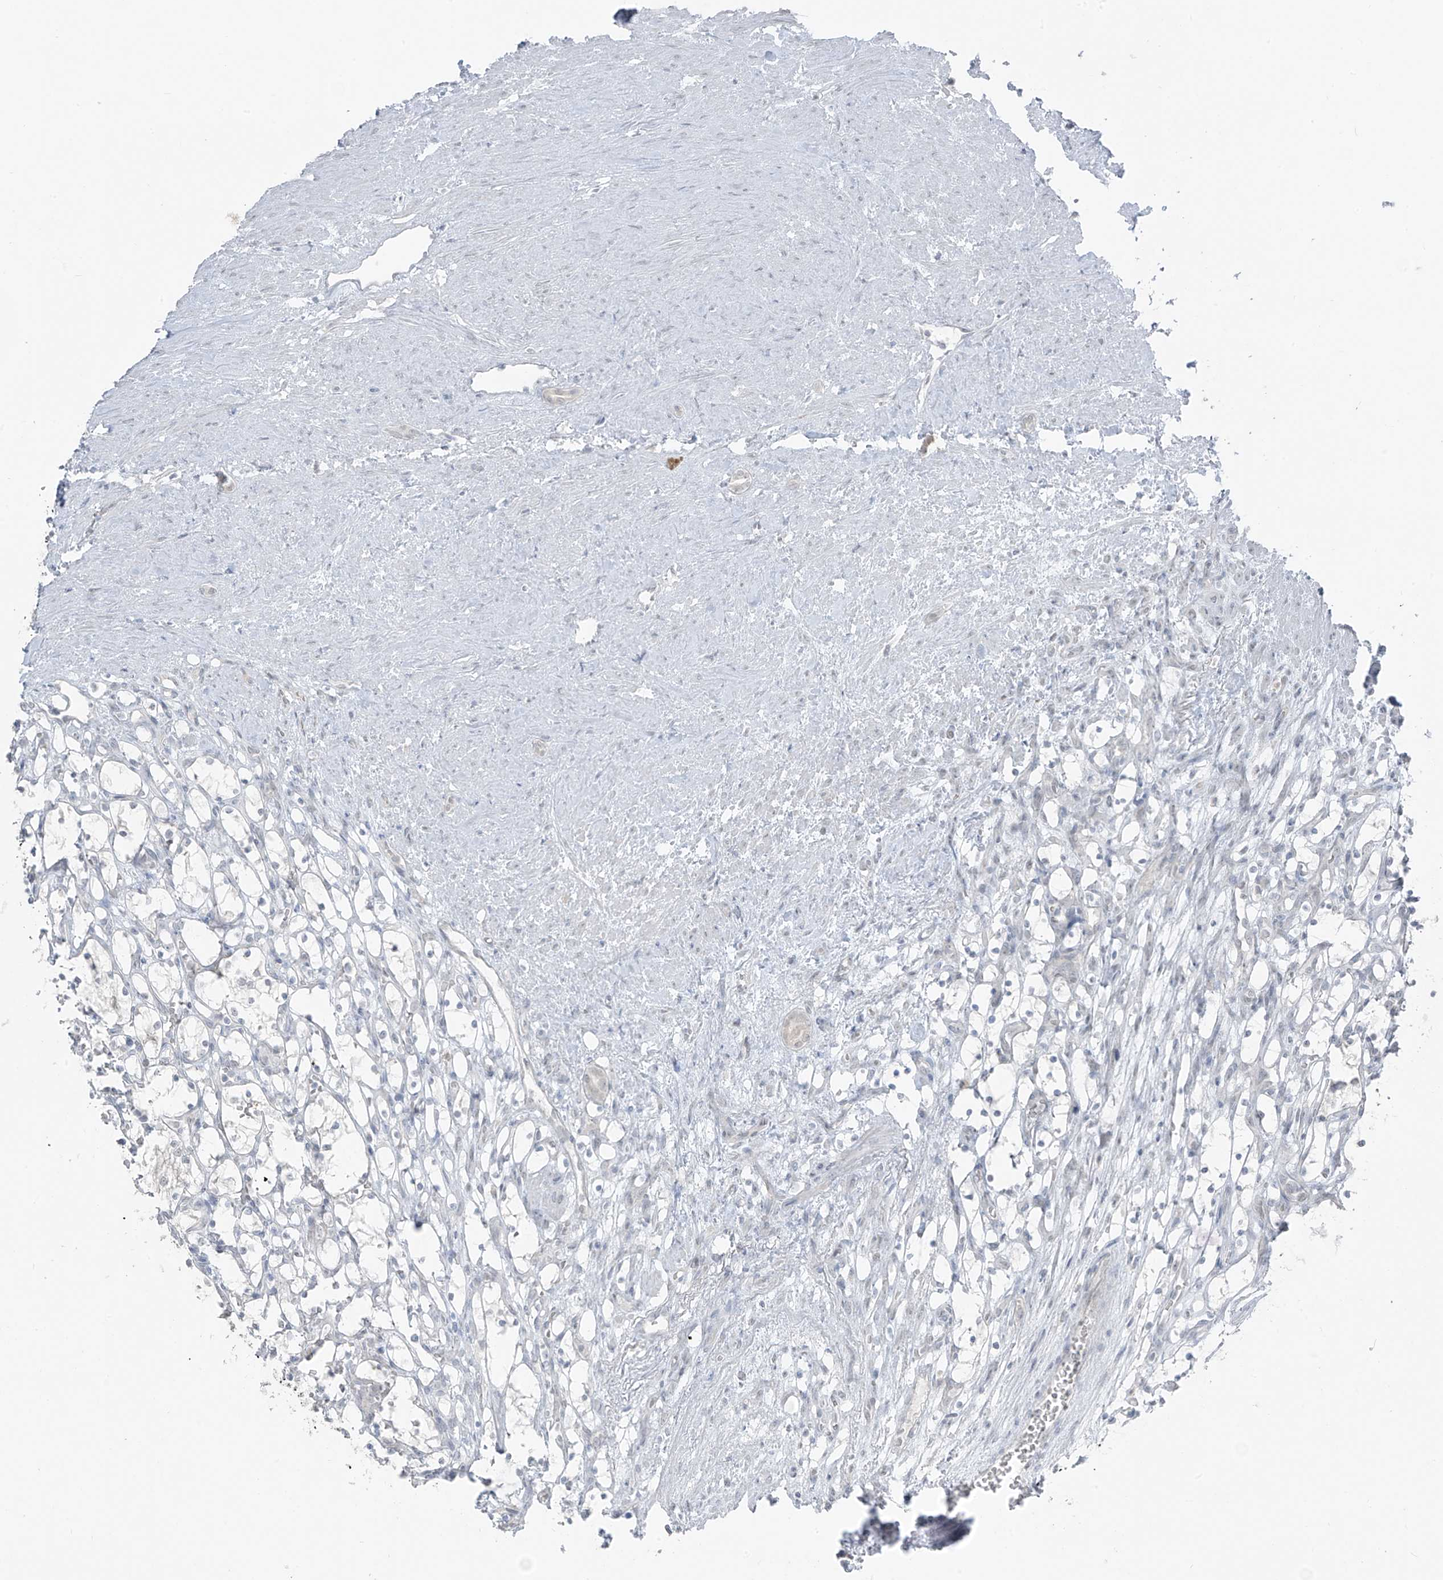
{"staining": {"intensity": "negative", "quantity": "none", "location": "none"}, "tissue": "renal cancer", "cell_type": "Tumor cells", "image_type": "cancer", "snomed": [{"axis": "morphology", "description": "Adenocarcinoma, NOS"}, {"axis": "topography", "description": "Kidney"}], "caption": "Immunohistochemistry histopathology image of neoplastic tissue: human renal cancer (adenocarcinoma) stained with DAB demonstrates no significant protein positivity in tumor cells.", "gene": "PRDM6", "patient": {"sex": "female", "age": 69}}